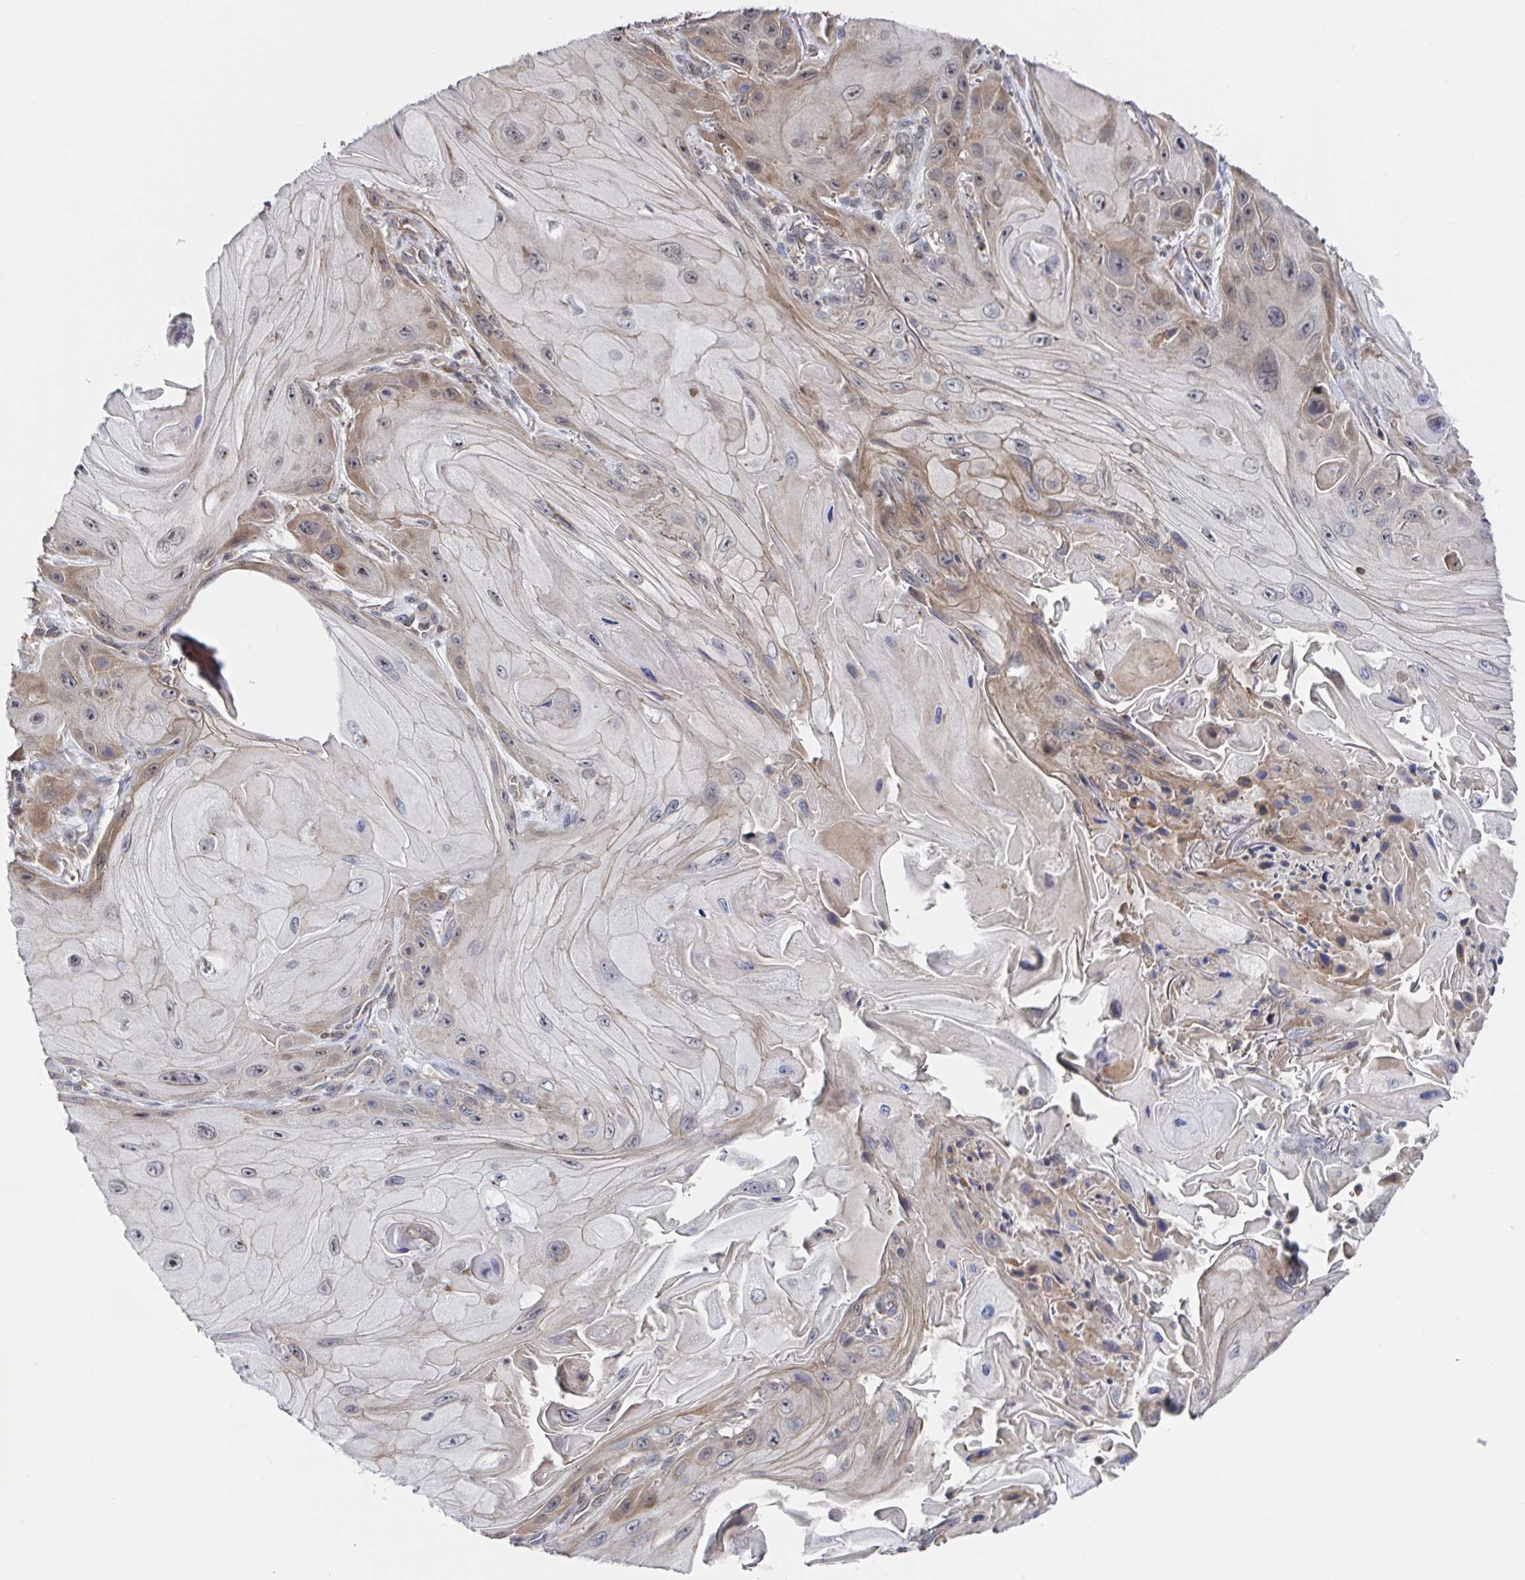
{"staining": {"intensity": "weak", "quantity": "<25%", "location": "cytoplasmic/membranous"}, "tissue": "skin cancer", "cell_type": "Tumor cells", "image_type": "cancer", "snomed": [{"axis": "morphology", "description": "Squamous cell carcinoma, NOS"}, {"axis": "topography", "description": "Skin"}], "caption": "This is a histopathology image of immunohistochemistry staining of skin squamous cell carcinoma, which shows no staining in tumor cells.", "gene": "DHRS12", "patient": {"sex": "female", "age": 94}}